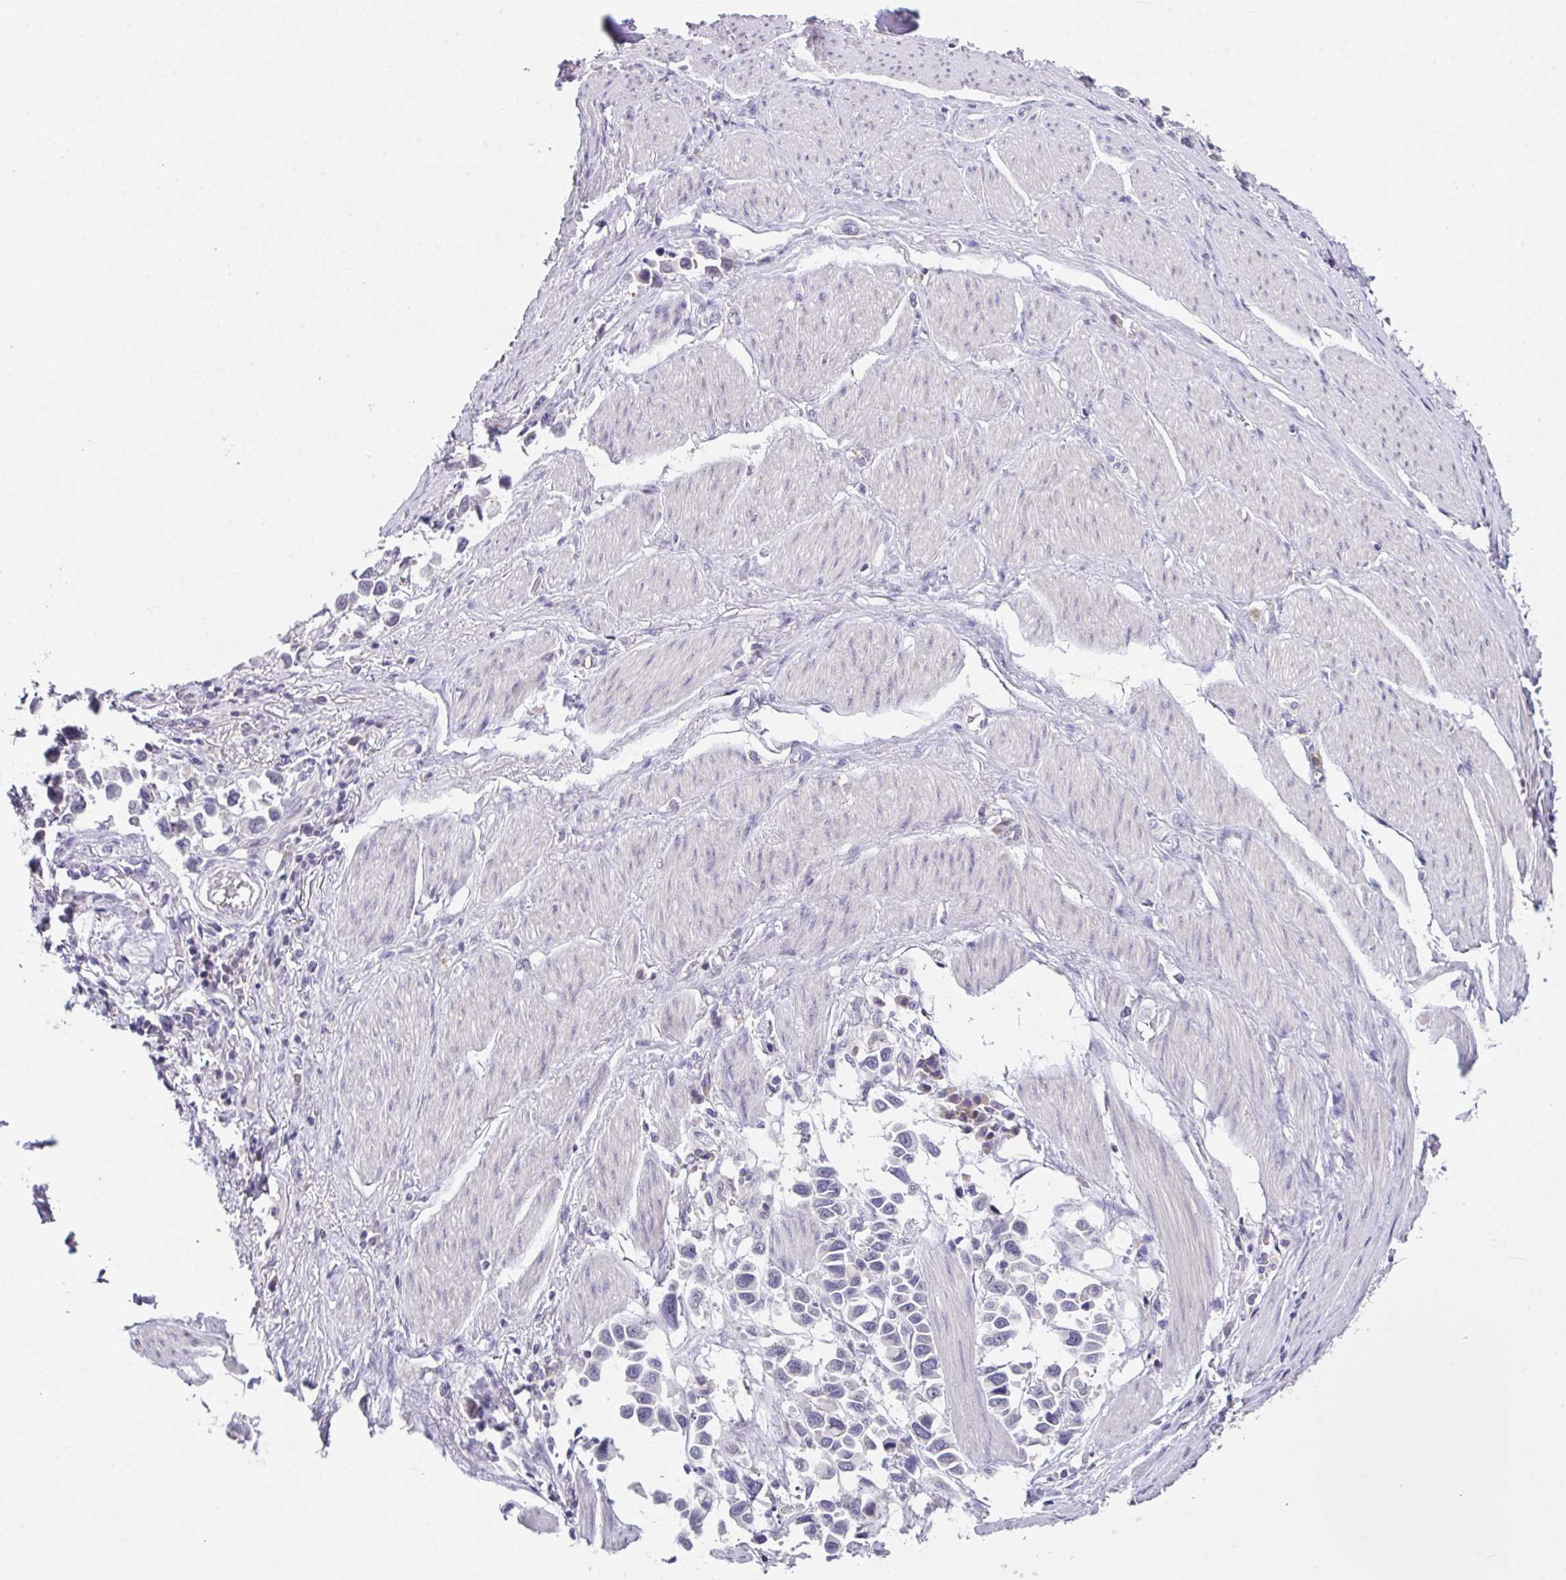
{"staining": {"intensity": "negative", "quantity": "none", "location": "none"}, "tissue": "stomach cancer", "cell_type": "Tumor cells", "image_type": "cancer", "snomed": [{"axis": "morphology", "description": "Adenocarcinoma, NOS"}, {"axis": "topography", "description": "Stomach"}], "caption": "Tumor cells show no significant staining in stomach cancer.", "gene": "GLTPD2", "patient": {"sex": "female", "age": 81}}